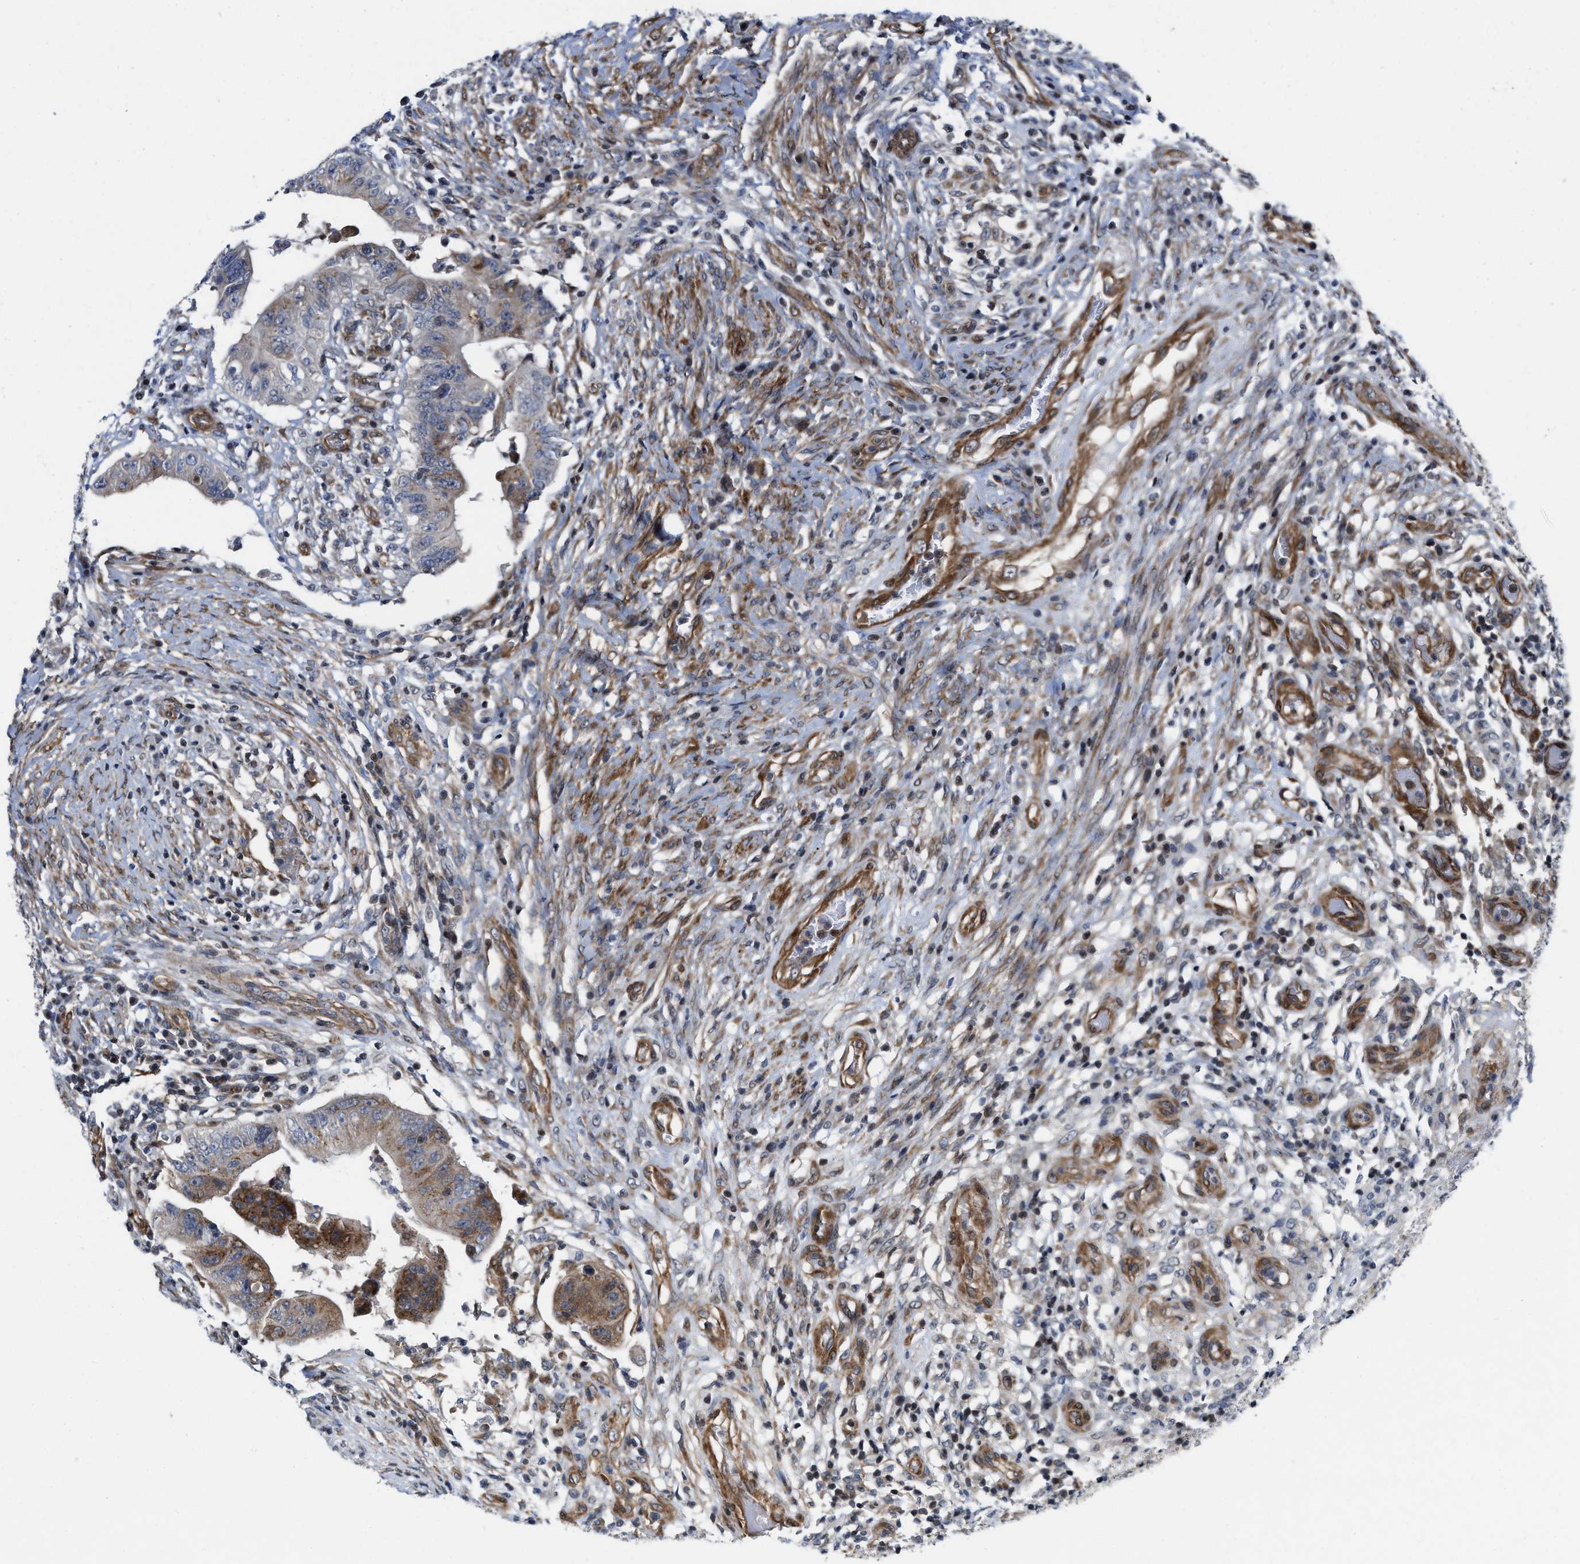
{"staining": {"intensity": "moderate", "quantity": "25%-75%", "location": "cytoplasmic/membranous"}, "tissue": "colorectal cancer", "cell_type": "Tumor cells", "image_type": "cancer", "snomed": [{"axis": "morphology", "description": "Adenocarcinoma, NOS"}, {"axis": "topography", "description": "Rectum"}], "caption": "Colorectal cancer (adenocarcinoma) was stained to show a protein in brown. There is medium levels of moderate cytoplasmic/membranous expression in approximately 25%-75% of tumor cells. (DAB IHC with brightfield microscopy, high magnification).", "gene": "TGFB1I1", "patient": {"sex": "female", "age": 71}}